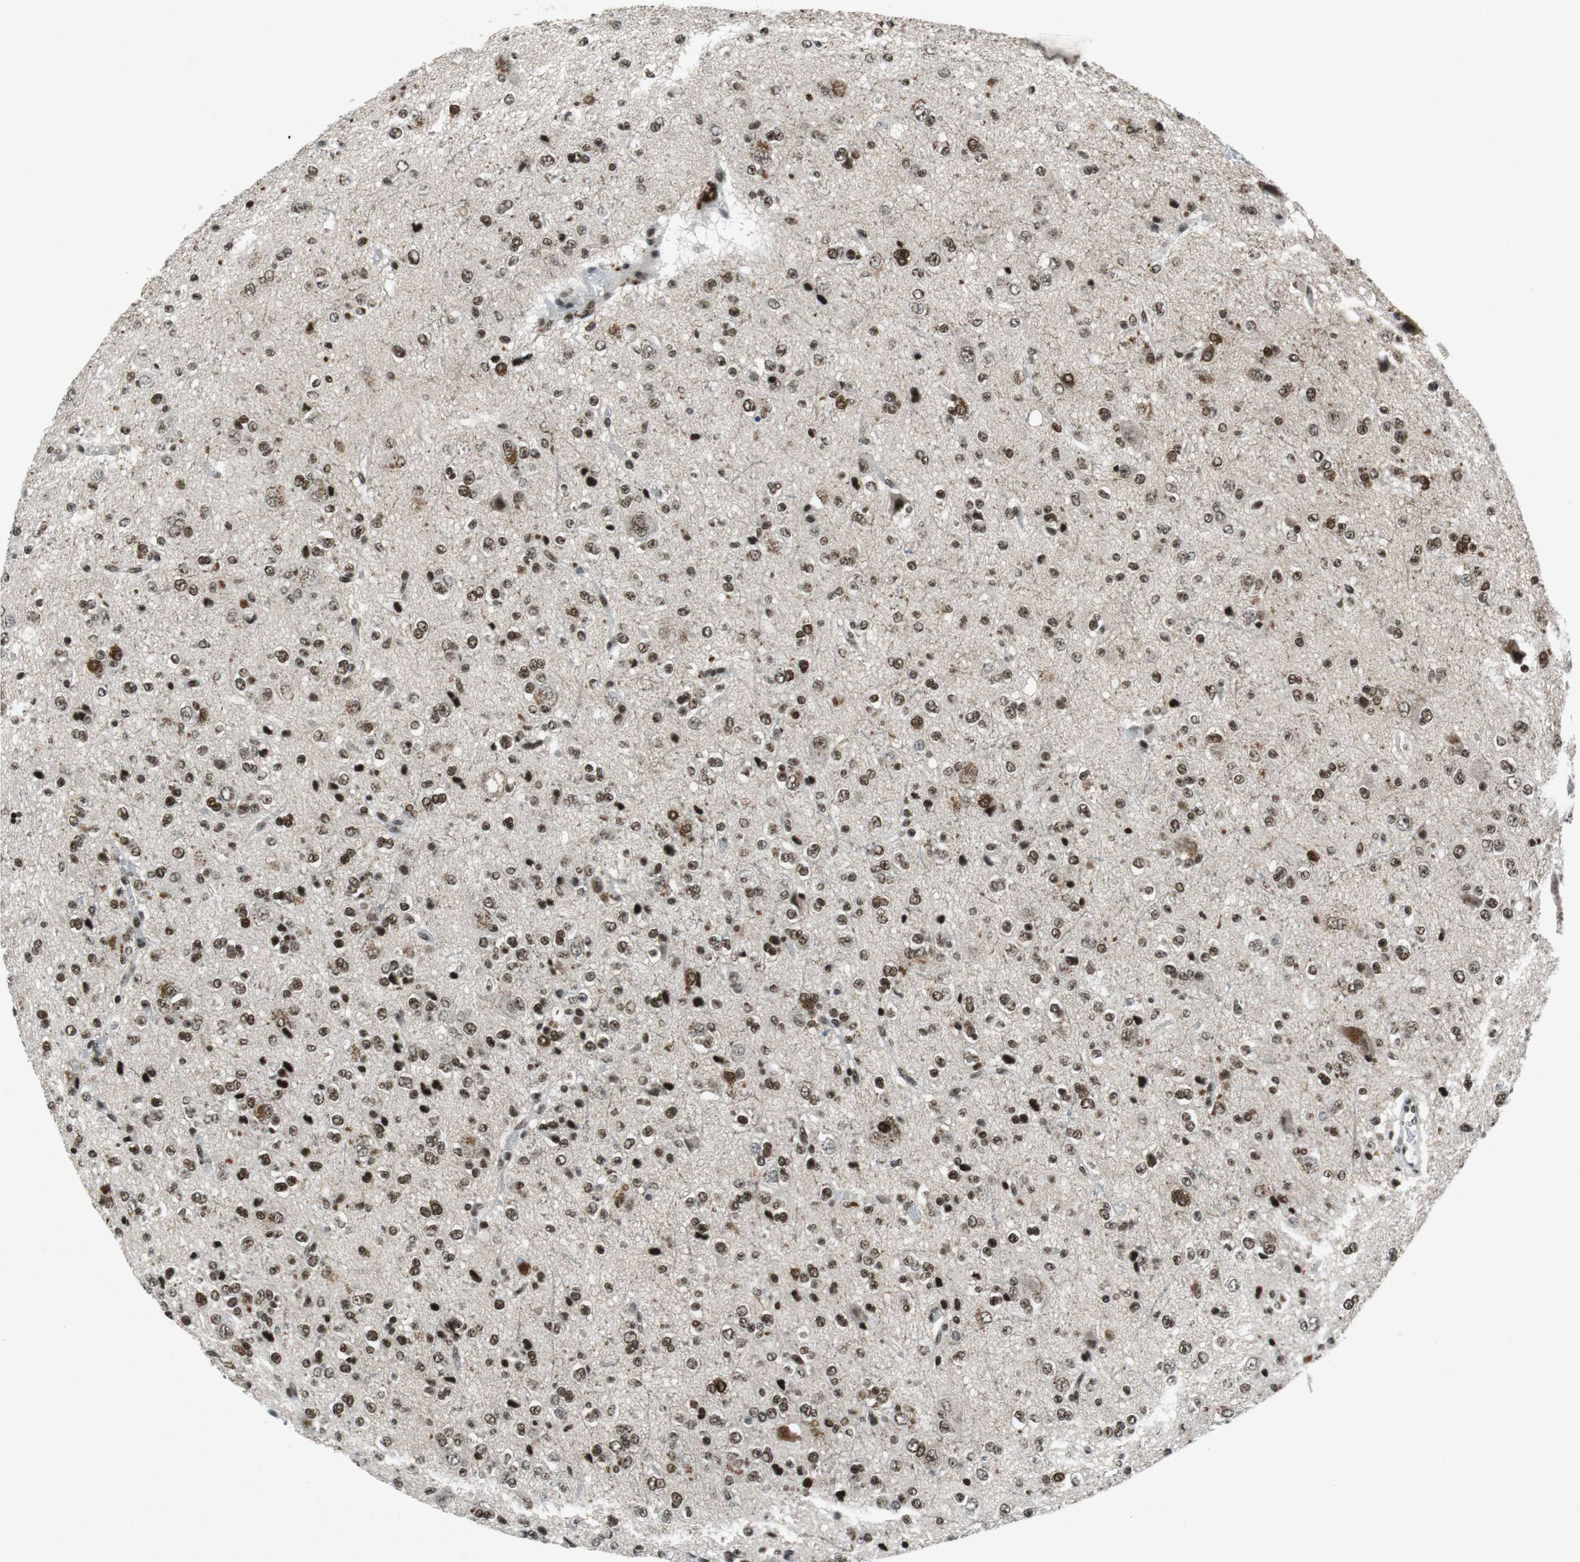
{"staining": {"intensity": "strong", "quantity": ">75%", "location": "nuclear"}, "tissue": "glioma", "cell_type": "Tumor cells", "image_type": "cancer", "snomed": [{"axis": "morphology", "description": "Glioma, malignant, High grade"}, {"axis": "topography", "description": "pancreas cauda"}], "caption": "Immunohistochemical staining of human glioma displays strong nuclear protein positivity in about >75% of tumor cells.", "gene": "TAF1", "patient": {"sex": "male", "age": 60}}